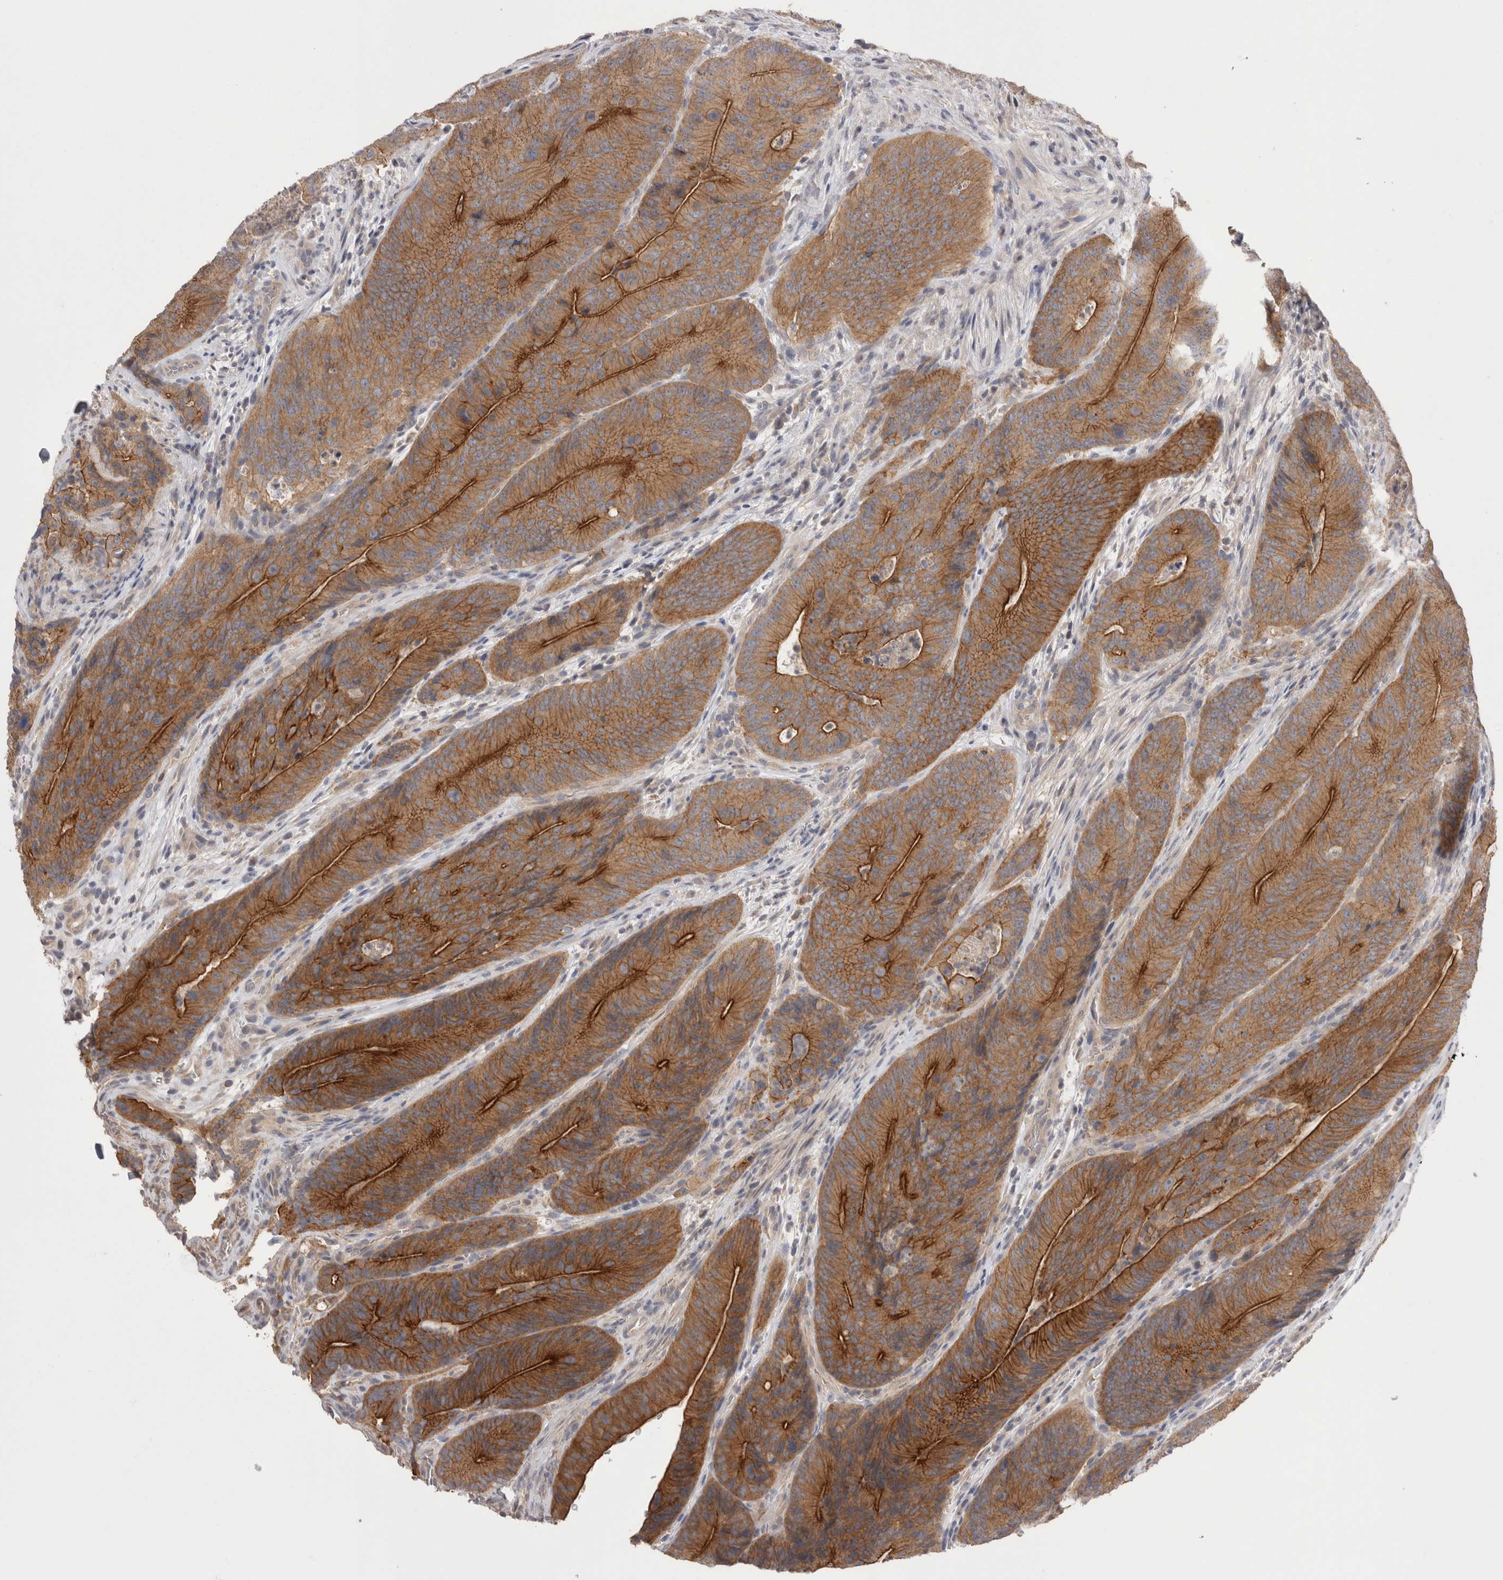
{"staining": {"intensity": "strong", "quantity": ">75%", "location": "cytoplasmic/membranous"}, "tissue": "colorectal cancer", "cell_type": "Tumor cells", "image_type": "cancer", "snomed": [{"axis": "morphology", "description": "Normal tissue, NOS"}, {"axis": "topography", "description": "Colon"}], "caption": "This photomicrograph displays immunohistochemistry (IHC) staining of human colorectal cancer, with high strong cytoplasmic/membranous staining in approximately >75% of tumor cells.", "gene": "OTOR", "patient": {"sex": "female", "age": 82}}